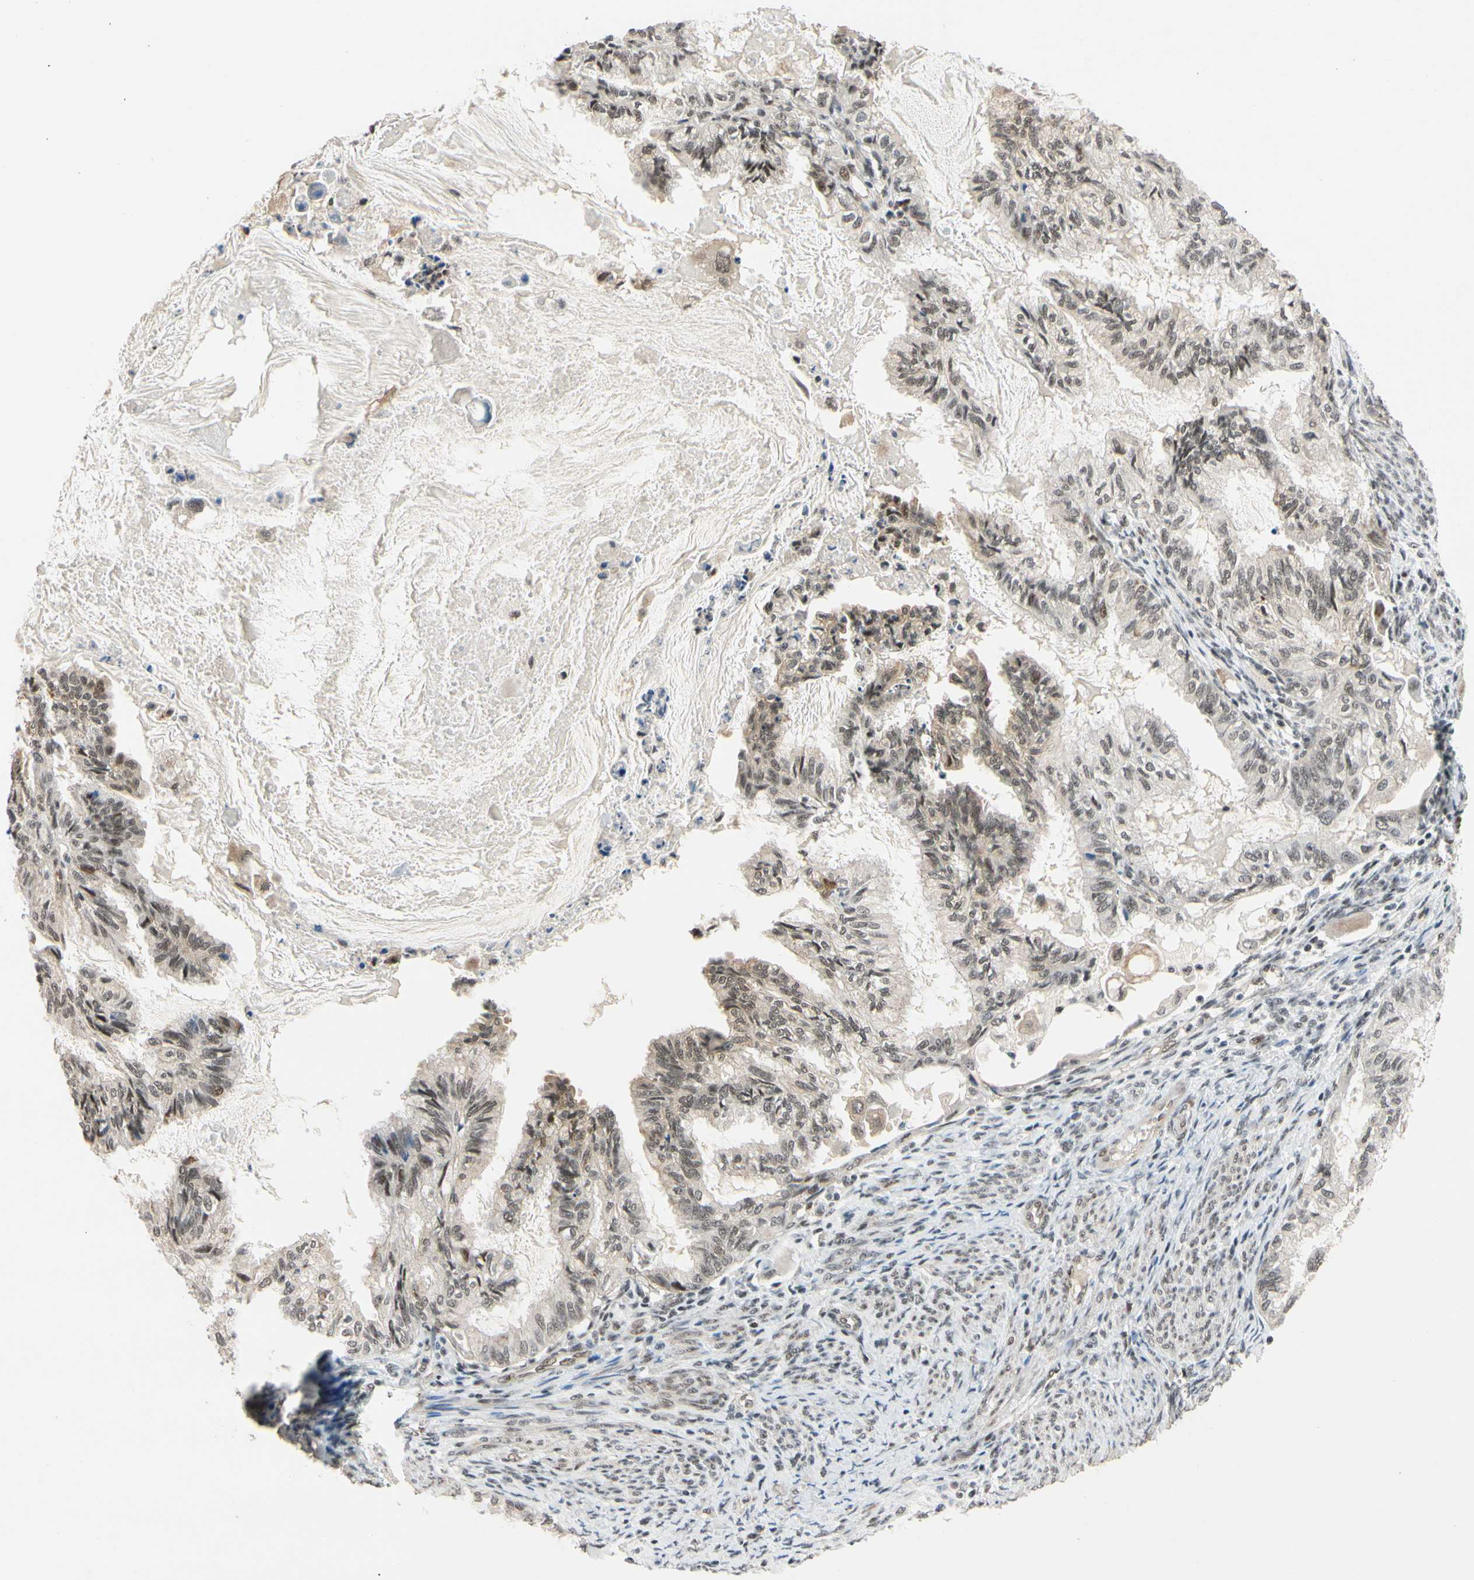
{"staining": {"intensity": "weak", "quantity": "25%-75%", "location": "nuclear"}, "tissue": "cervical cancer", "cell_type": "Tumor cells", "image_type": "cancer", "snomed": [{"axis": "morphology", "description": "Normal tissue, NOS"}, {"axis": "morphology", "description": "Adenocarcinoma, NOS"}, {"axis": "topography", "description": "Cervix"}, {"axis": "topography", "description": "Endometrium"}], "caption": "Protein expression analysis of human adenocarcinoma (cervical) reveals weak nuclear expression in approximately 25%-75% of tumor cells.", "gene": "TAF4", "patient": {"sex": "female", "age": 86}}